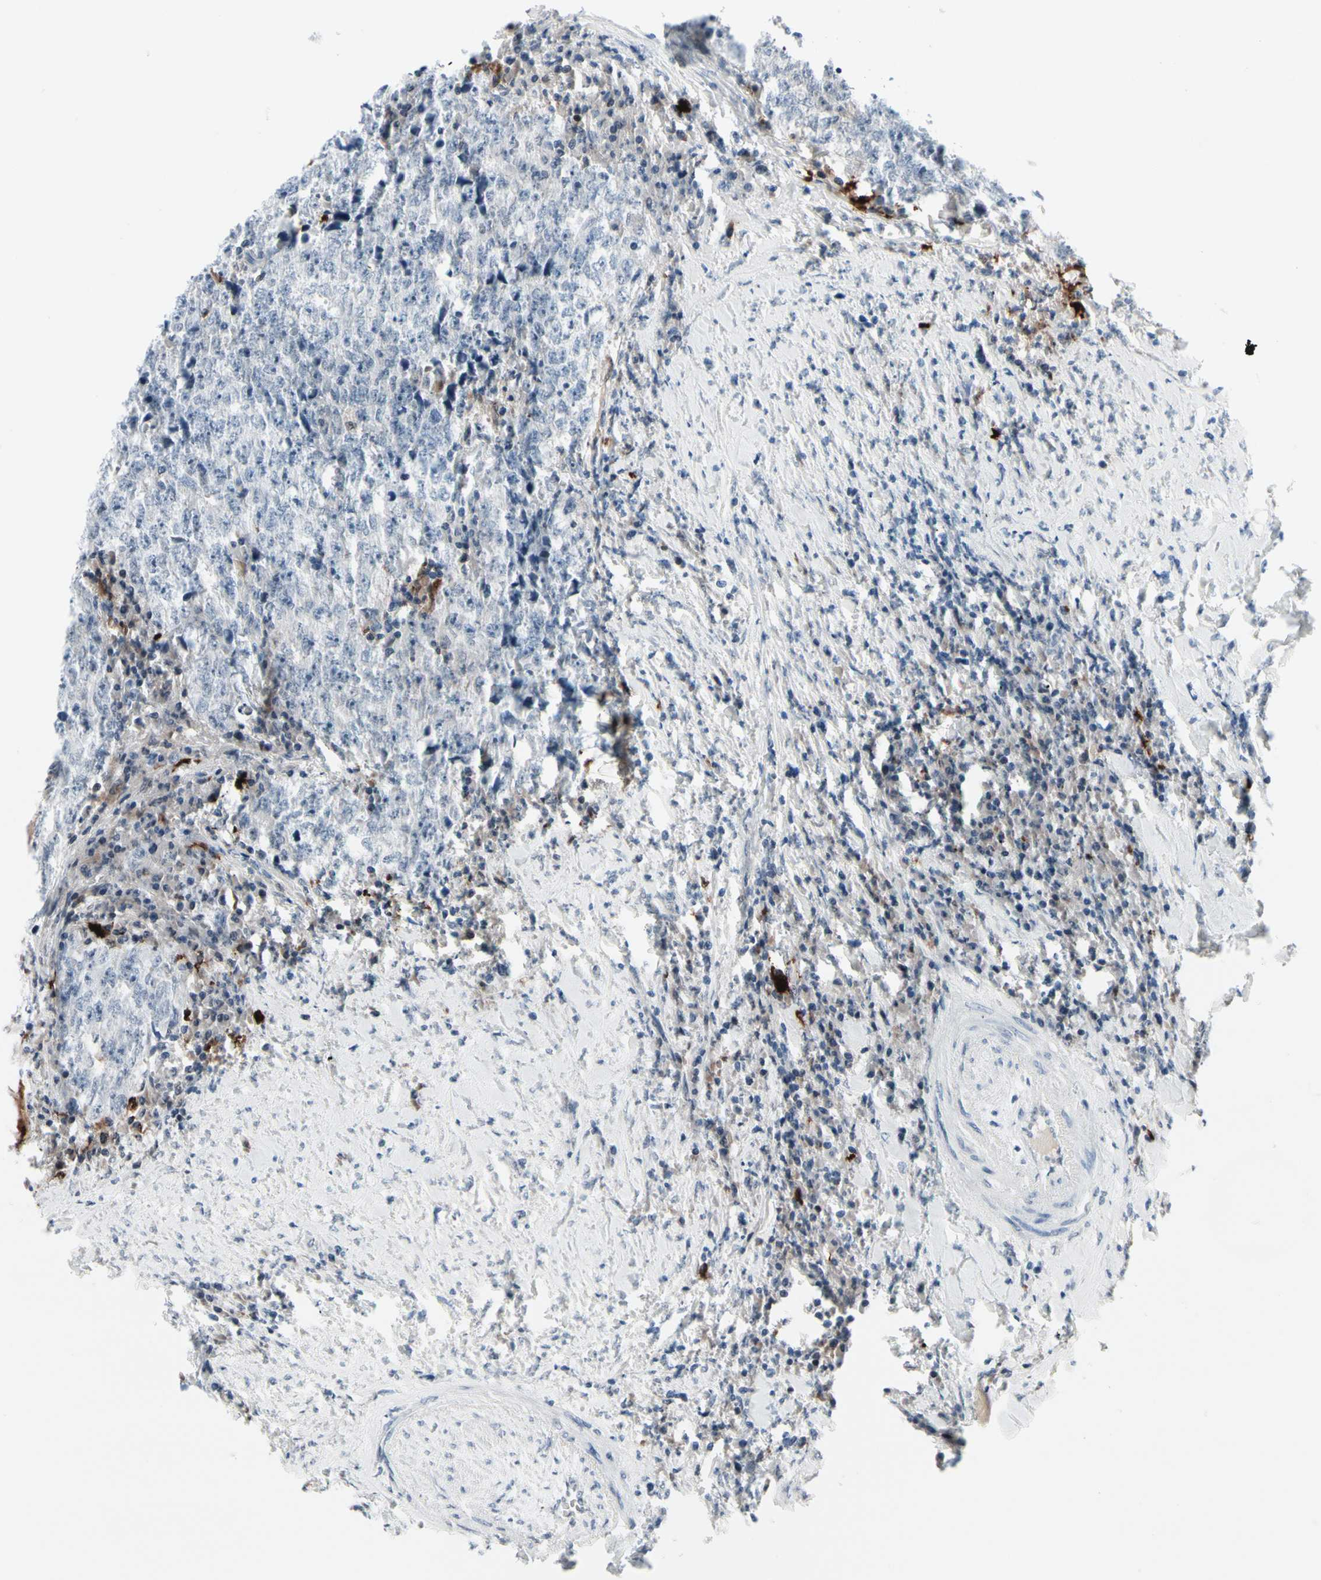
{"staining": {"intensity": "negative", "quantity": "none", "location": "none"}, "tissue": "testis cancer", "cell_type": "Tumor cells", "image_type": "cancer", "snomed": [{"axis": "morphology", "description": "Necrosis, NOS"}, {"axis": "morphology", "description": "Carcinoma, Embryonal, NOS"}, {"axis": "topography", "description": "Testis"}], "caption": "Micrograph shows no significant protein staining in tumor cells of testis cancer (embryonal carcinoma).", "gene": "TXN", "patient": {"sex": "male", "age": 19}}